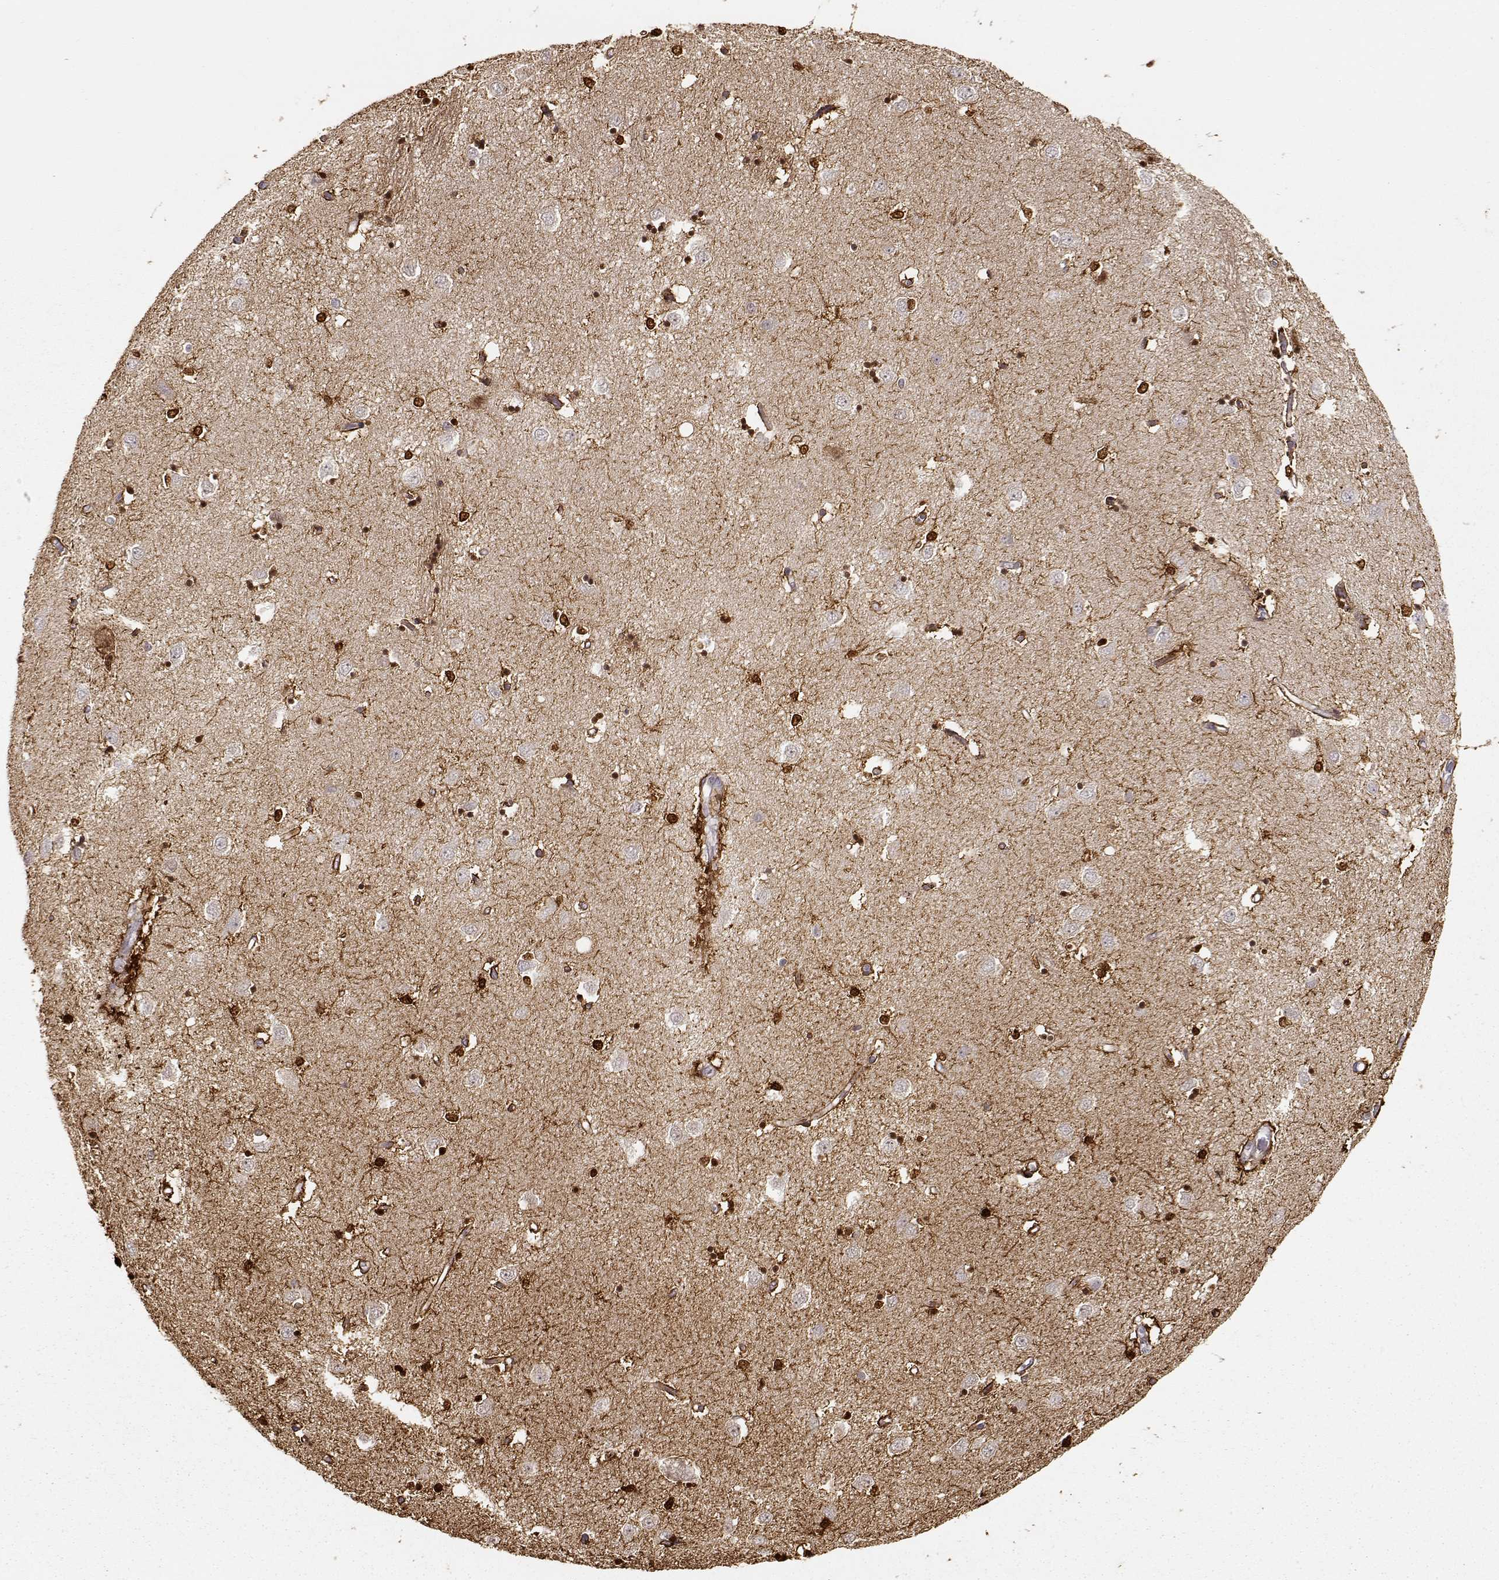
{"staining": {"intensity": "strong", "quantity": ">75%", "location": "cytoplasmic/membranous,nuclear"}, "tissue": "caudate", "cell_type": "Glial cells", "image_type": "normal", "snomed": [{"axis": "morphology", "description": "Normal tissue, NOS"}, {"axis": "topography", "description": "Lateral ventricle wall"}], "caption": "Protein staining of benign caudate demonstrates strong cytoplasmic/membranous,nuclear staining in about >75% of glial cells. Using DAB (brown) and hematoxylin (blue) stains, captured at high magnification using brightfield microscopy.", "gene": "S100B", "patient": {"sex": "male", "age": 54}}